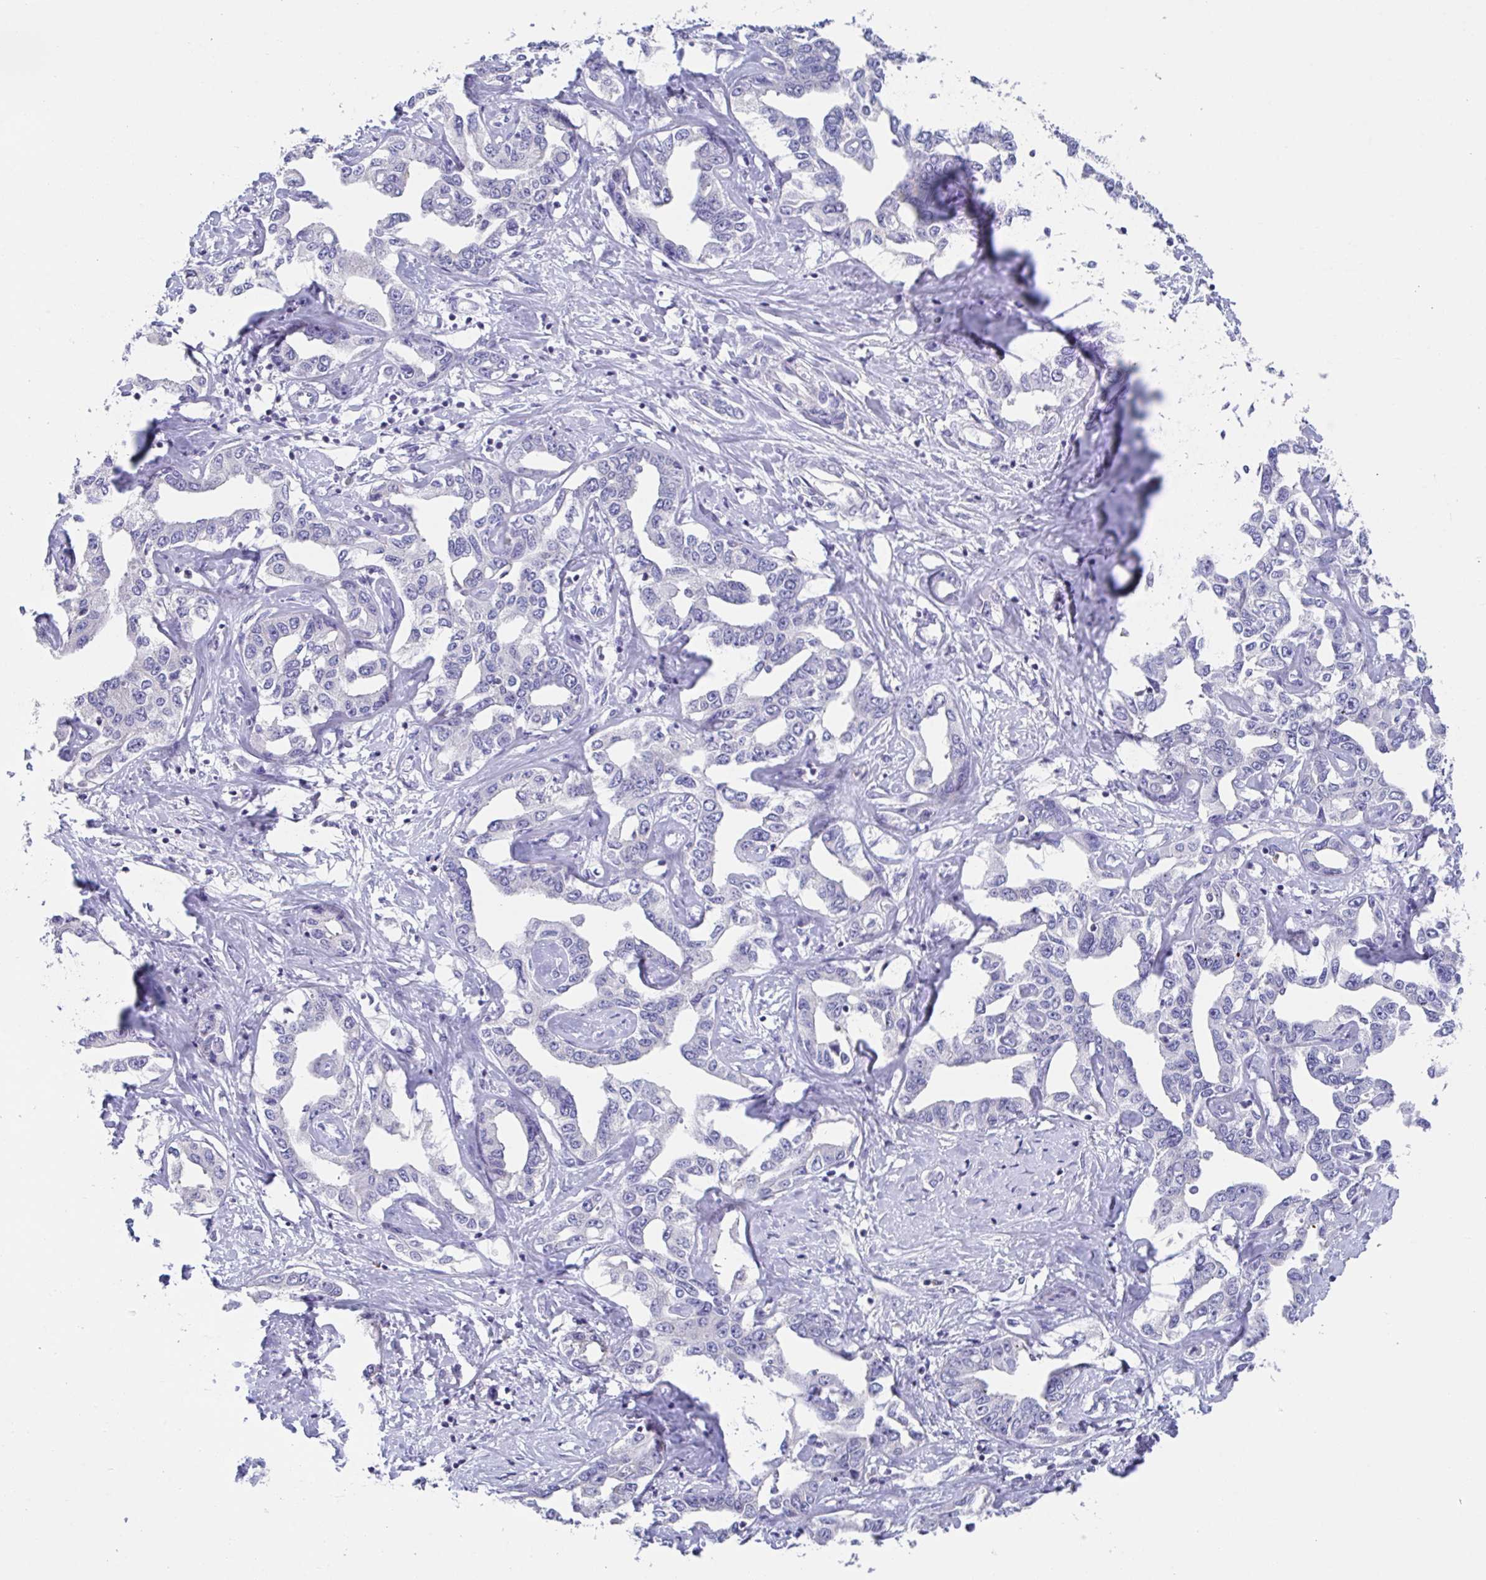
{"staining": {"intensity": "negative", "quantity": "none", "location": "none"}, "tissue": "liver cancer", "cell_type": "Tumor cells", "image_type": "cancer", "snomed": [{"axis": "morphology", "description": "Cholangiocarcinoma"}, {"axis": "topography", "description": "Liver"}], "caption": "Immunohistochemistry (IHC) micrograph of human liver cholangiocarcinoma stained for a protein (brown), which displays no staining in tumor cells. The staining is performed using DAB brown chromogen with nuclei counter-stained in using hematoxylin.", "gene": "LRRC58", "patient": {"sex": "male", "age": 59}}